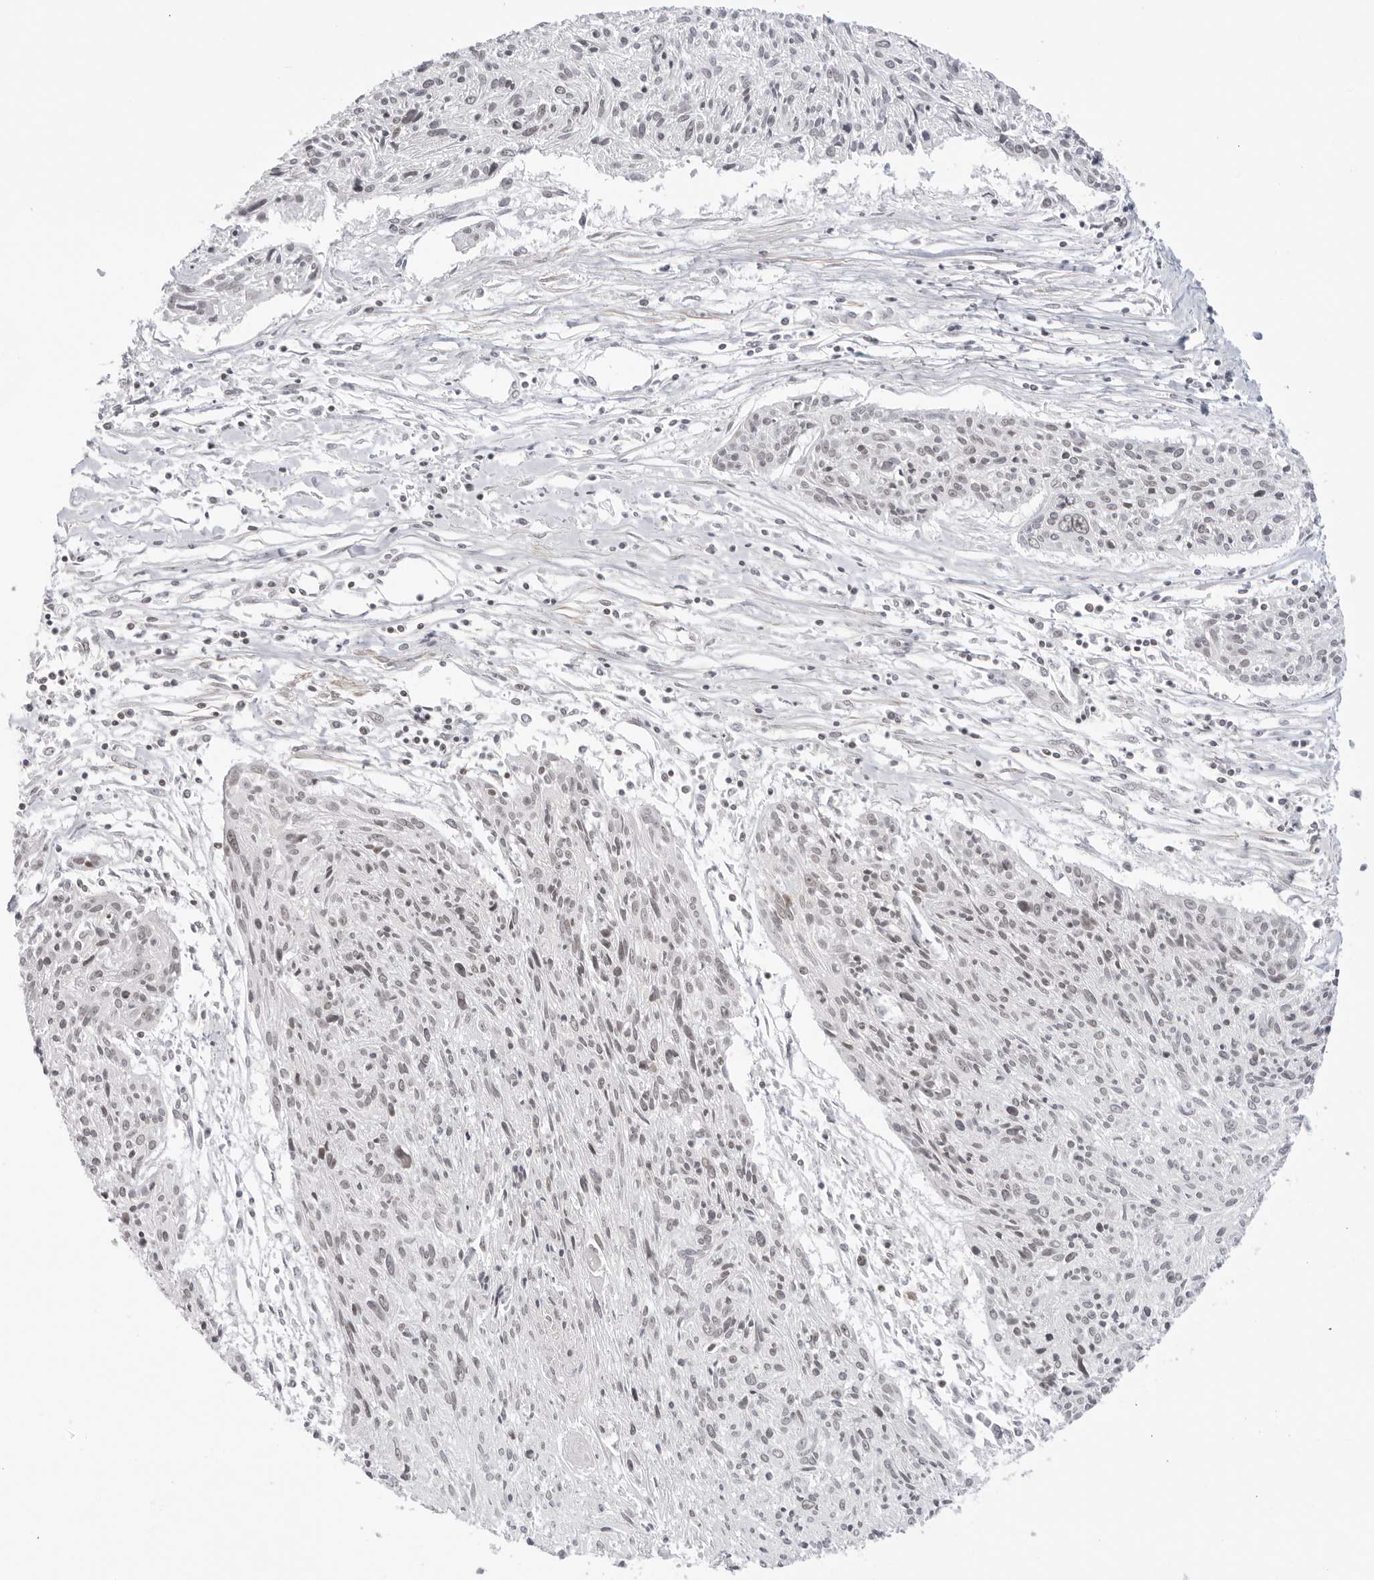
{"staining": {"intensity": "weak", "quantity": "<25%", "location": "nuclear"}, "tissue": "cervical cancer", "cell_type": "Tumor cells", "image_type": "cancer", "snomed": [{"axis": "morphology", "description": "Squamous cell carcinoma, NOS"}, {"axis": "topography", "description": "Cervix"}], "caption": "This is an IHC photomicrograph of human cervical cancer. There is no staining in tumor cells.", "gene": "TCIM", "patient": {"sex": "female", "age": 51}}